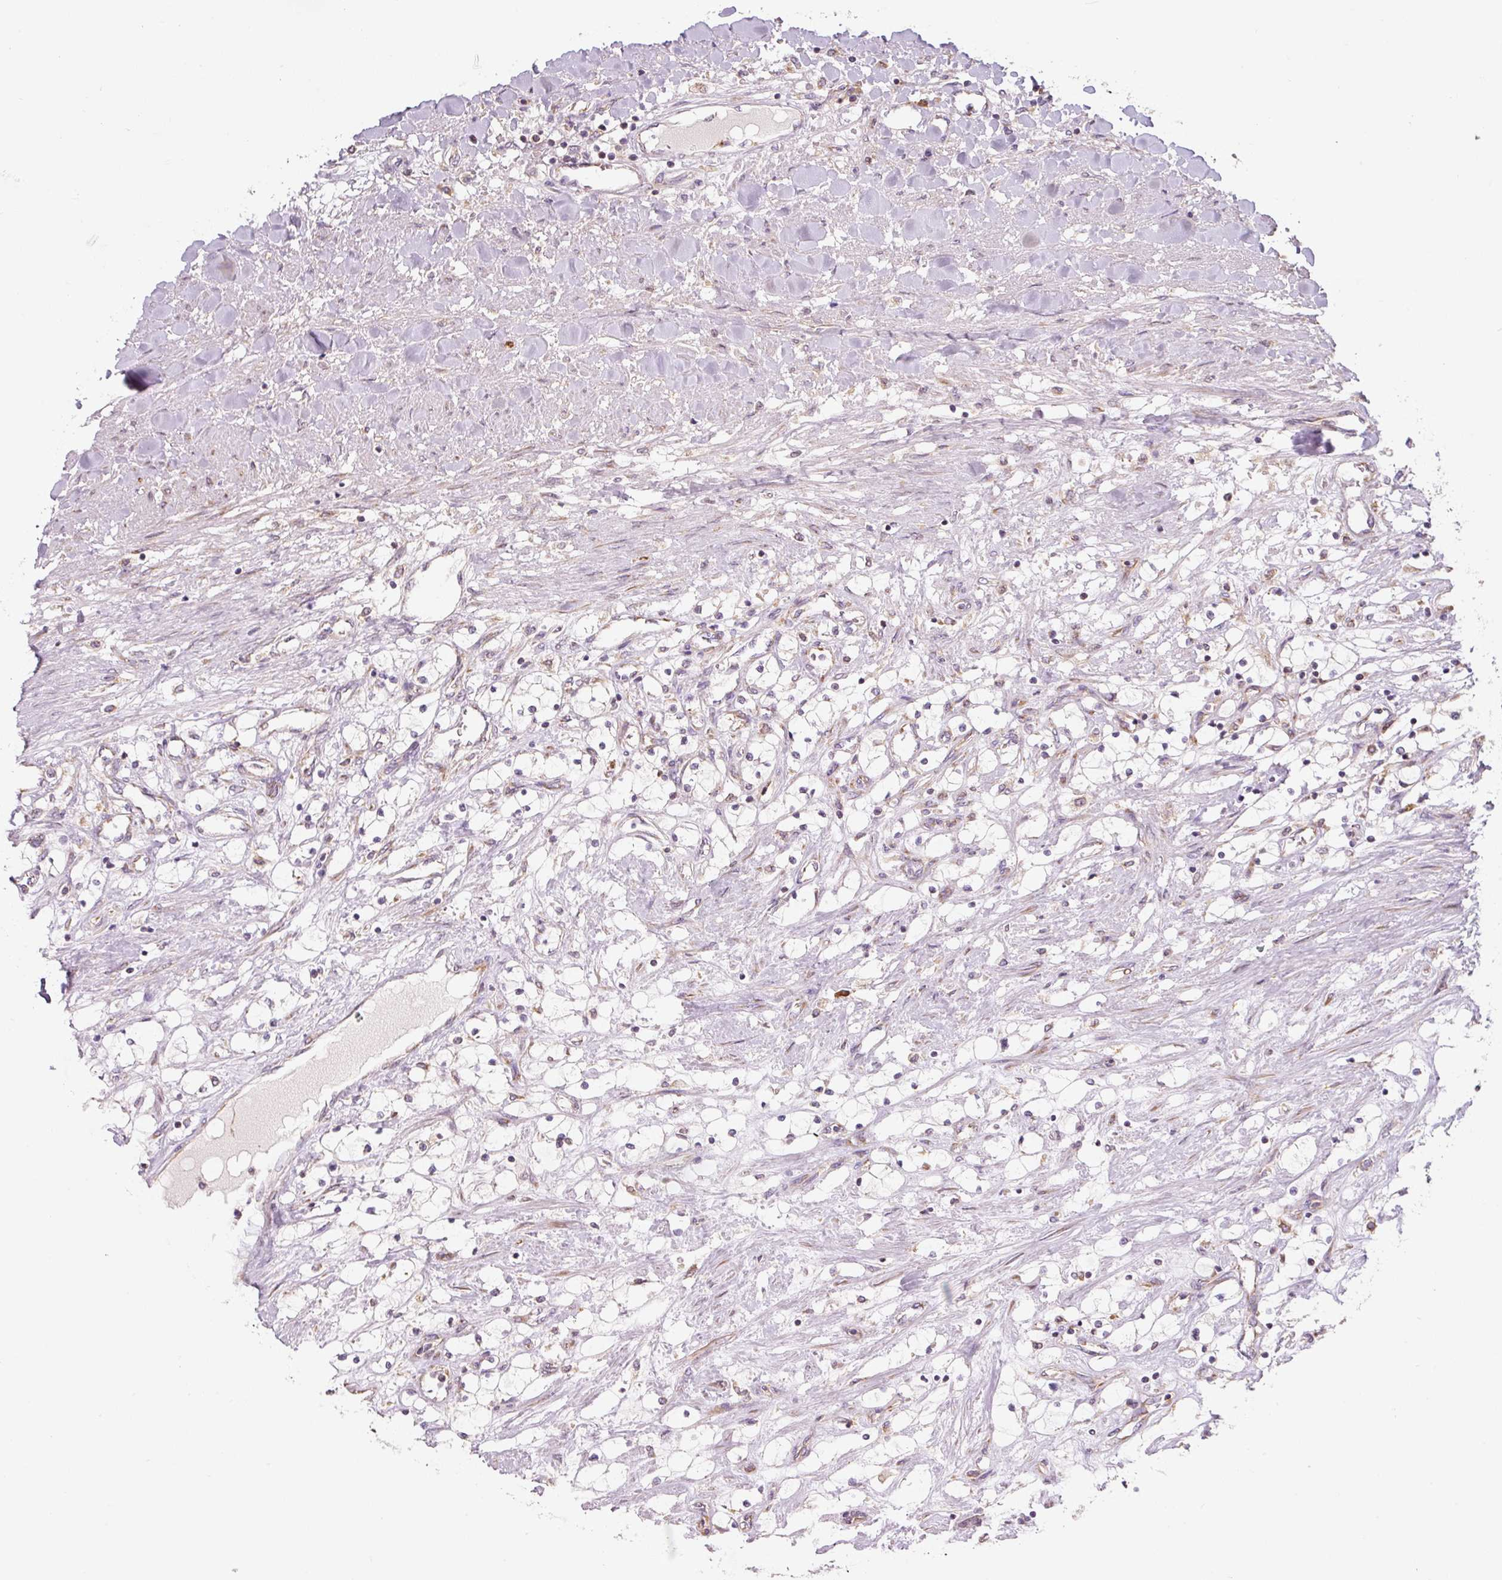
{"staining": {"intensity": "negative", "quantity": "none", "location": "none"}, "tissue": "renal cancer", "cell_type": "Tumor cells", "image_type": "cancer", "snomed": [{"axis": "morphology", "description": "Adenocarcinoma, NOS"}, {"axis": "topography", "description": "Kidney"}], "caption": "High magnification brightfield microscopy of renal cancer stained with DAB (3,3'-diaminobenzidine) (brown) and counterstained with hematoxylin (blue): tumor cells show no significant expression.", "gene": "MORN4", "patient": {"sex": "male", "age": 68}}